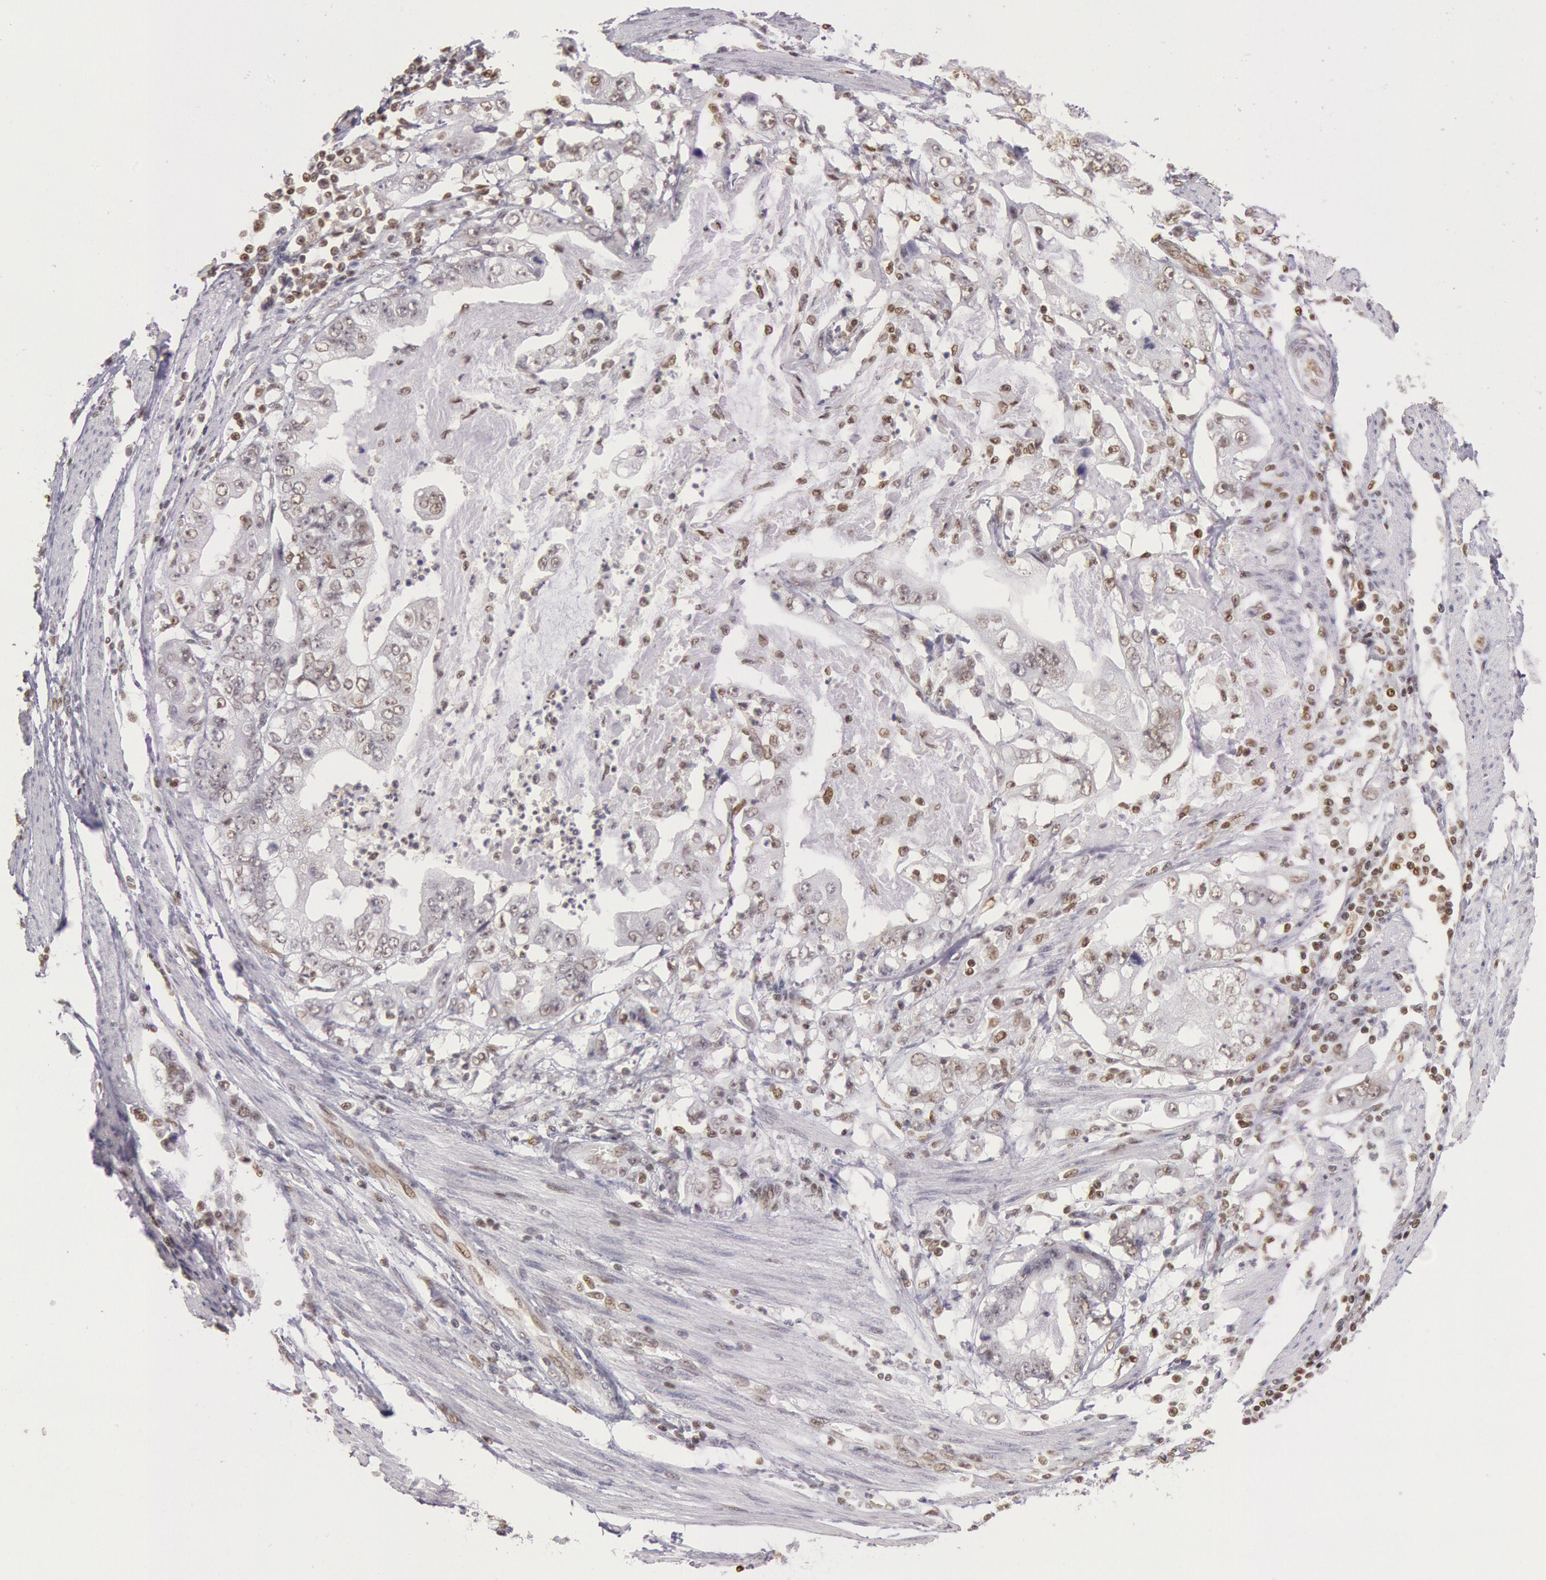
{"staining": {"intensity": "weak", "quantity": ">75%", "location": "nuclear"}, "tissue": "stomach cancer", "cell_type": "Tumor cells", "image_type": "cancer", "snomed": [{"axis": "morphology", "description": "Adenocarcinoma, NOS"}, {"axis": "topography", "description": "Pancreas"}, {"axis": "topography", "description": "Stomach, upper"}], "caption": "Approximately >75% of tumor cells in stomach adenocarcinoma exhibit weak nuclear protein expression as visualized by brown immunohistochemical staining.", "gene": "ESS2", "patient": {"sex": "male", "age": 77}}